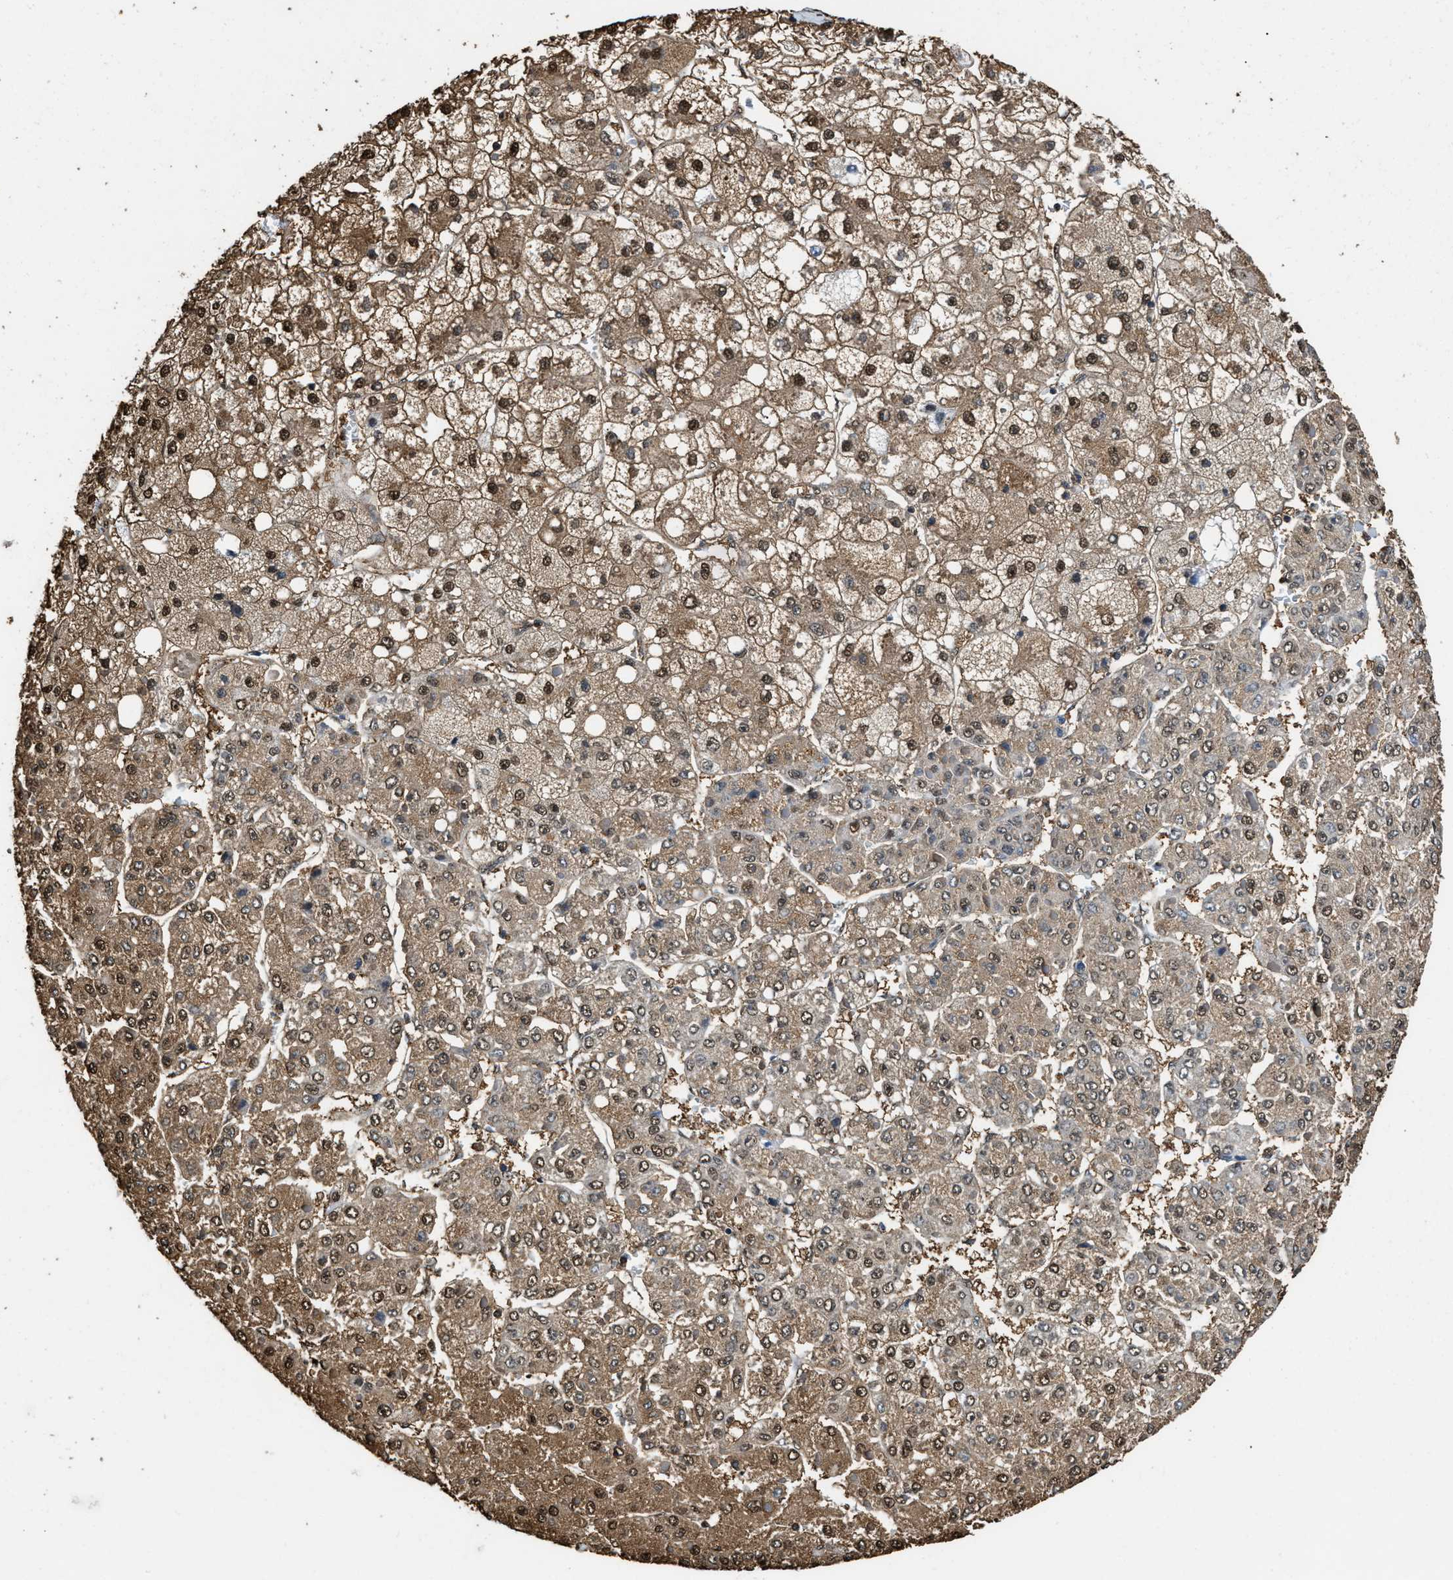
{"staining": {"intensity": "moderate", "quantity": ">75%", "location": "cytoplasmic/membranous,nuclear"}, "tissue": "liver cancer", "cell_type": "Tumor cells", "image_type": "cancer", "snomed": [{"axis": "morphology", "description": "Carcinoma, Hepatocellular, NOS"}, {"axis": "topography", "description": "Liver"}], "caption": "The immunohistochemical stain labels moderate cytoplasmic/membranous and nuclear staining in tumor cells of liver cancer tissue.", "gene": "GAPDH", "patient": {"sex": "female", "age": 73}}